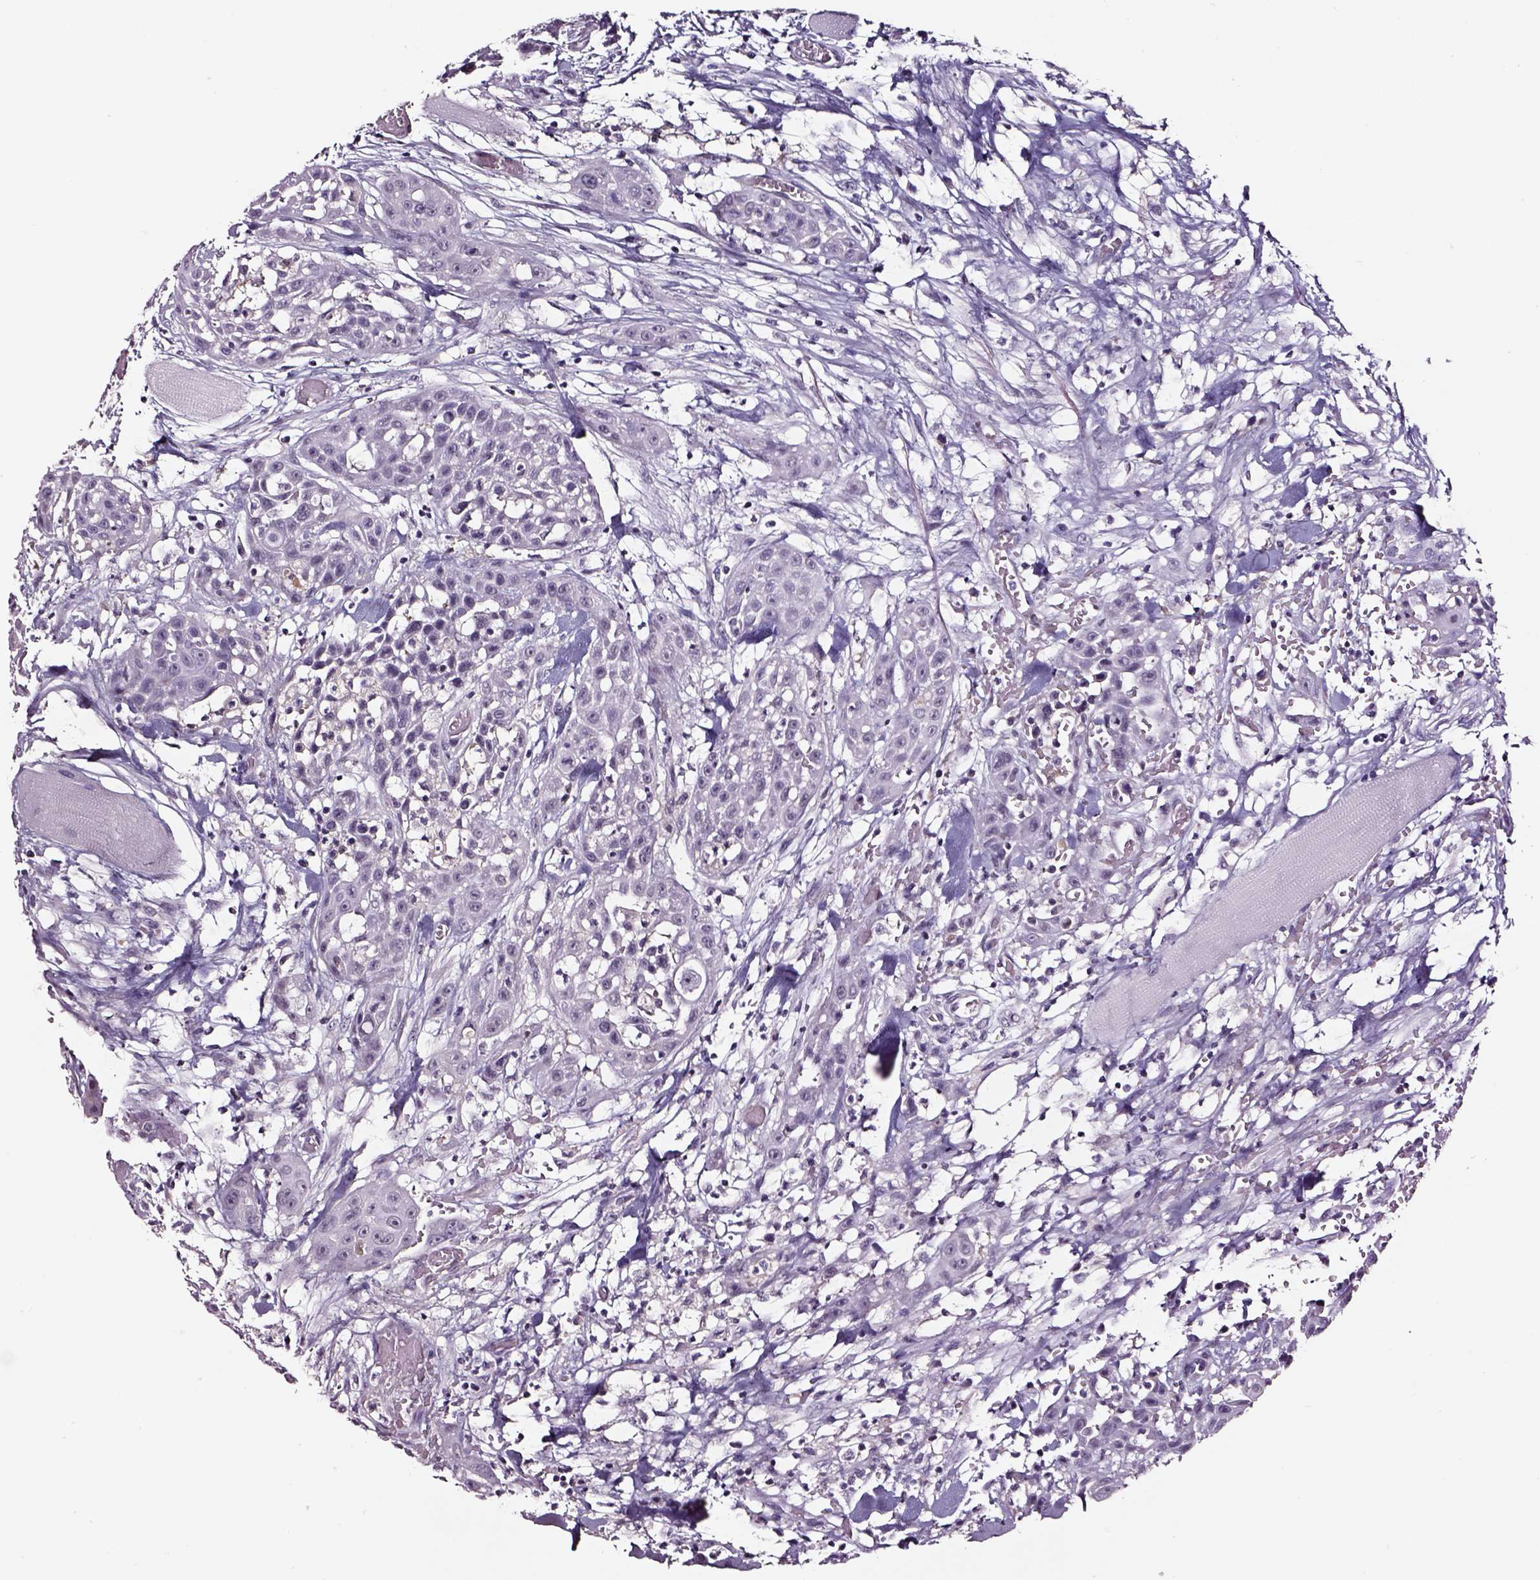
{"staining": {"intensity": "negative", "quantity": "none", "location": "none"}, "tissue": "head and neck cancer", "cell_type": "Tumor cells", "image_type": "cancer", "snomed": [{"axis": "morphology", "description": "Squamous cell carcinoma, NOS"}, {"axis": "topography", "description": "Oral tissue"}, {"axis": "topography", "description": "Head-Neck"}], "caption": "There is no significant positivity in tumor cells of head and neck squamous cell carcinoma.", "gene": "SMIM17", "patient": {"sex": "male", "age": 81}}